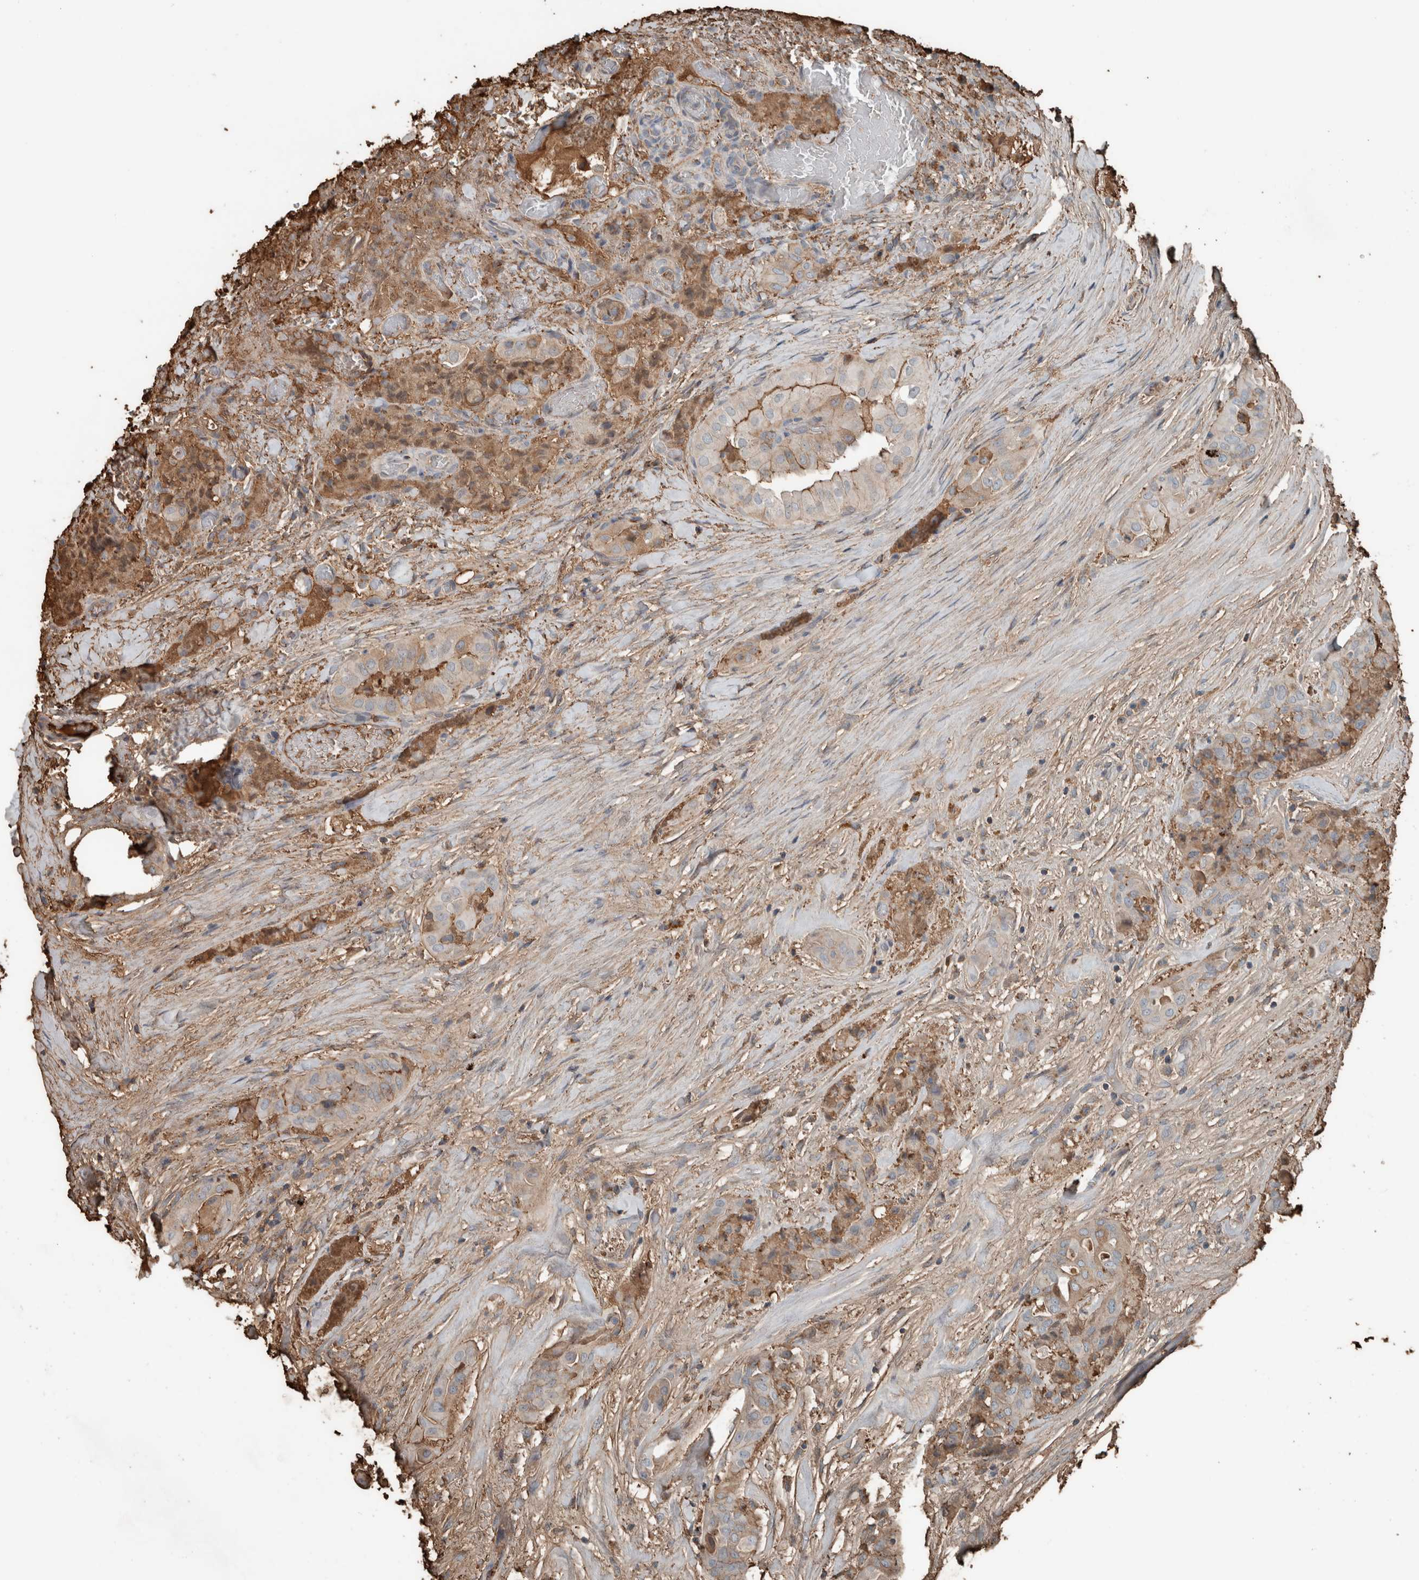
{"staining": {"intensity": "weak", "quantity": "25%-75%", "location": "cytoplasmic/membranous"}, "tissue": "thyroid cancer", "cell_type": "Tumor cells", "image_type": "cancer", "snomed": [{"axis": "morphology", "description": "Papillary adenocarcinoma, NOS"}, {"axis": "topography", "description": "Thyroid gland"}], "caption": "Protein staining reveals weak cytoplasmic/membranous expression in about 25%-75% of tumor cells in thyroid papillary adenocarcinoma.", "gene": "USP34", "patient": {"sex": "female", "age": 59}}